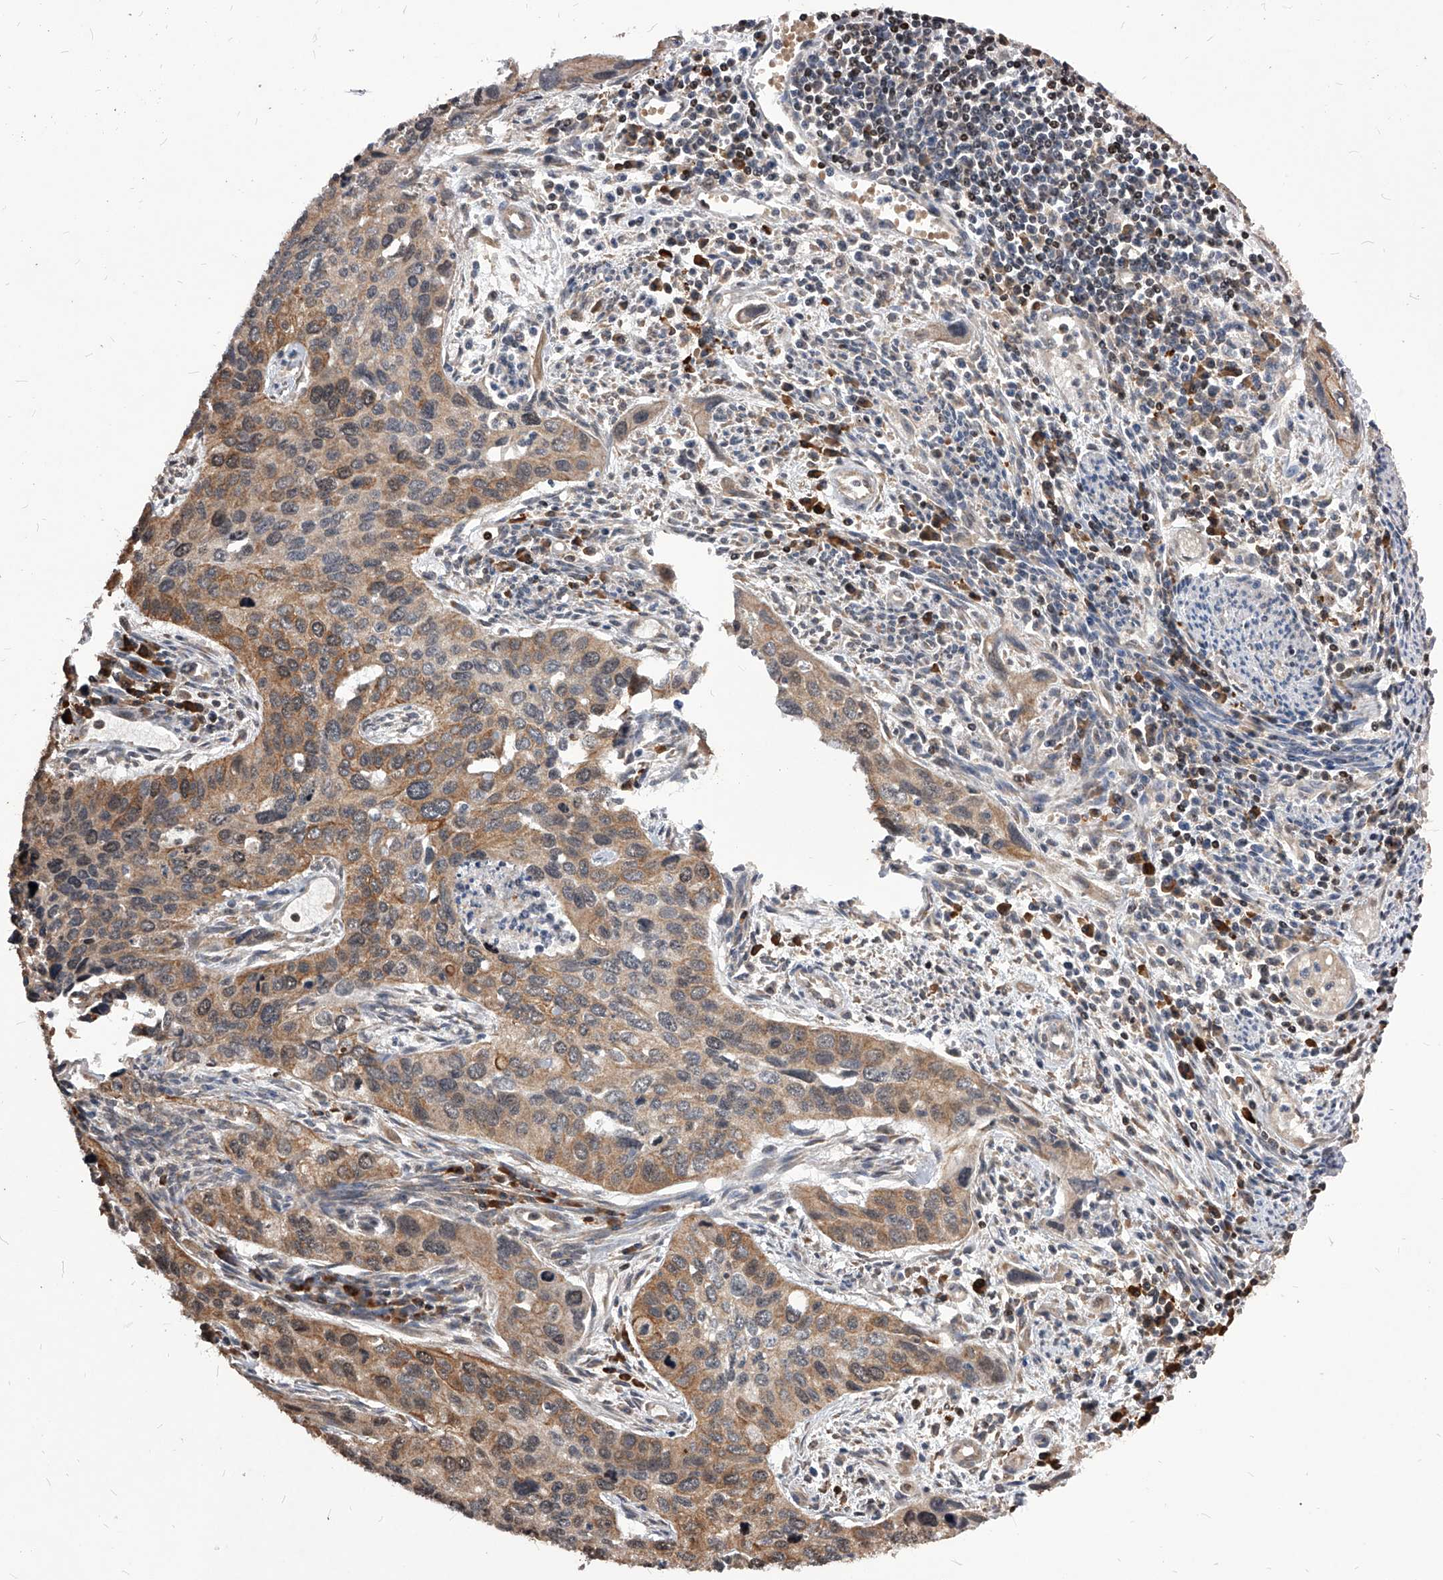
{"staining": {"intensity": "moderate", "quantity": ">75%", "location": "cytoplasmic/membranous"}, "tissue": "cervical cancer", "cell_type": "Tumor cells", "image_type": "cancer", "snomed": [{"axis": "morphology", "description": "Squamous cell carcinoma, NOS"}, {"axis": "topography", "description": "Cervix"}], "caption": "A micrograph of human cervical cancer (squamous cell carcinoma) stained for a protein reveals moderate cytoplasmic/membranous brown staining in tumor cells. (DAB (3,3'-diaminobenzidine) IHC with brightfield microscopy, high magnification).", "gene": "ID1", "patient": {"sex": "female", "age": 55}}